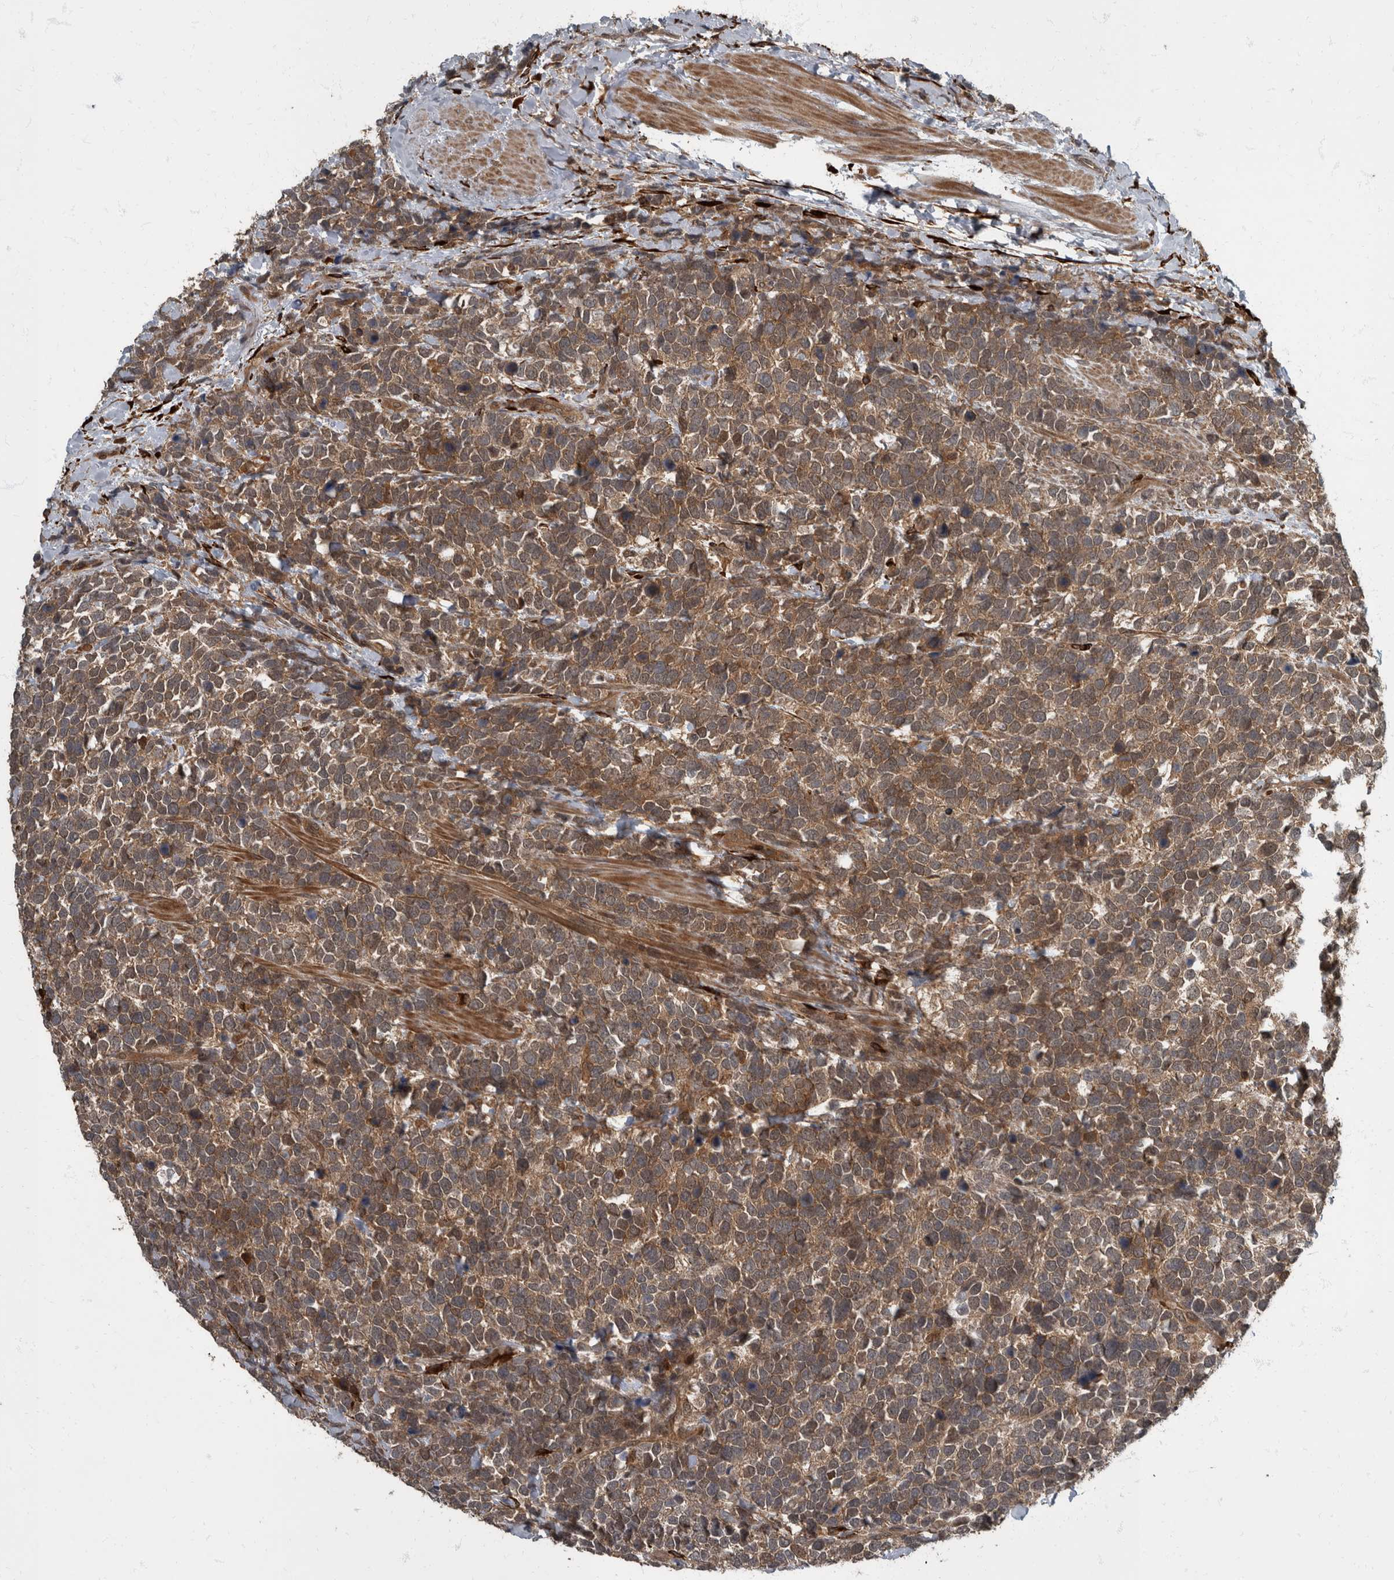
{"staining": {"intensity": "moderate", "quantity": ">75%", "location": "cytoplasmic/membranous"}, "tissue": "urothelial cancer", "cell_type": "Tumor cells", "image_type": "cancer", "snomed": [{"axis": "morphology", "description": "Urothelial carcinoma, High grade"}, {"axis": "topography", "description": "Urinary bladder"}], "caption": "Moderate cytoplasmic/membranous staining for a protein is identified in about >75% of tumor cells of high-grade urothelial carcinoma using immunohistochemistry (IHC).", "gene": "RABGGTB", "patient": {"sex": "female", "age": 82}}